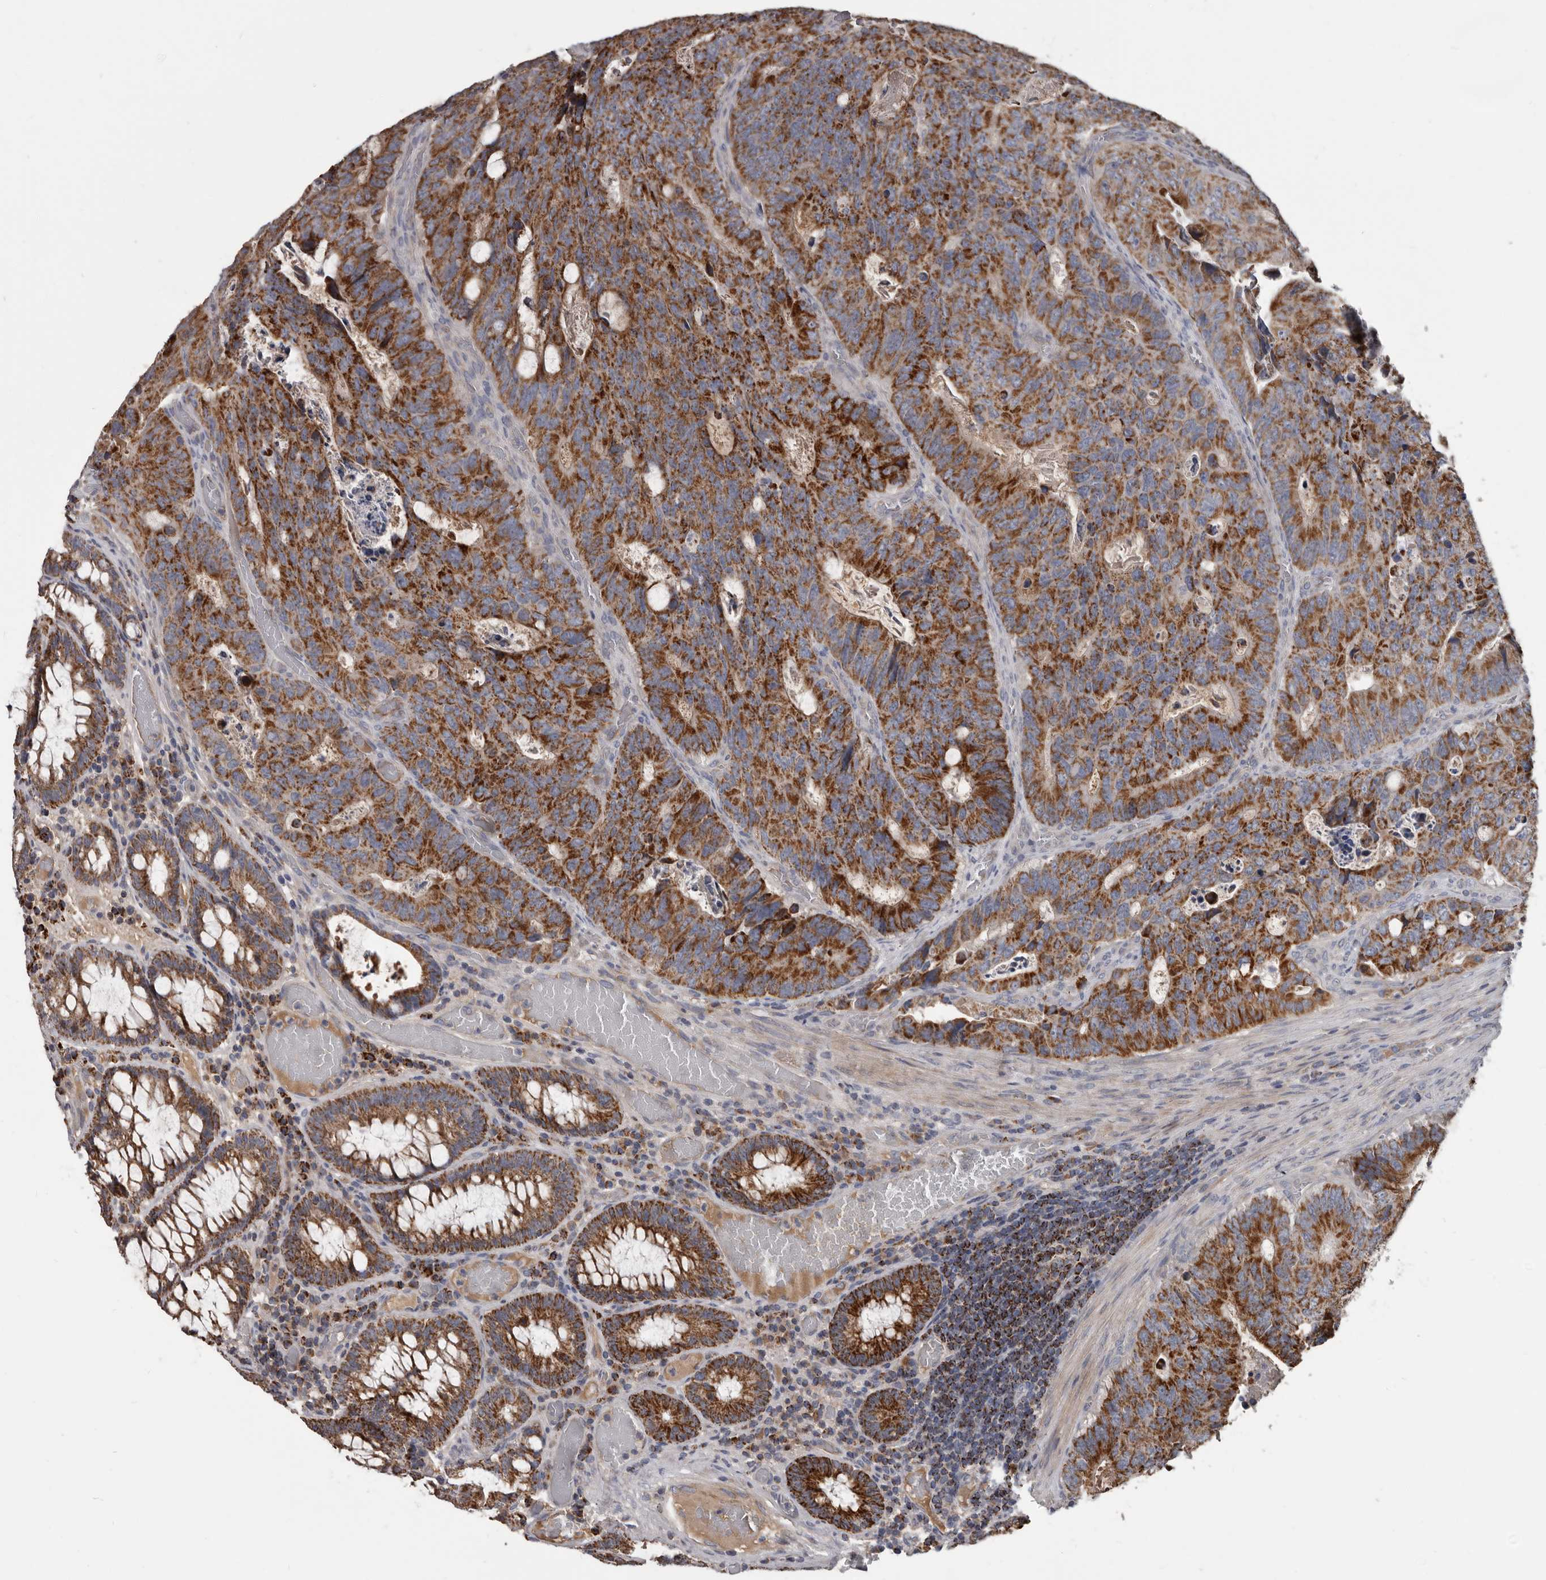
{"staining": {"intensity": "strong", "quantity": ">75%", "location": "cytoplasmic/membranous"}, "tissue": "colorectal cancer", "cell_type": "Tumor cells", "image_type": "cancer", "snomed": [{"axis": "morphology", "description": "Adenocarcinoma, NOS"}, {"axis": "topography", "description": "Colon"}], "caption": "A micrograph of adenocarcinoma (colorectal) stained for a protein displays strong cytoplasmic/membranous brown staining in tumor cells. The staining was performed using DAB (3,3'-diaminobenzidine), with brown indicating positive protein expression. Nuclei are stained blue with hematoxylin.", "gene": "ALDH5A1", "patient": {"sex": "male", "age": 87}}